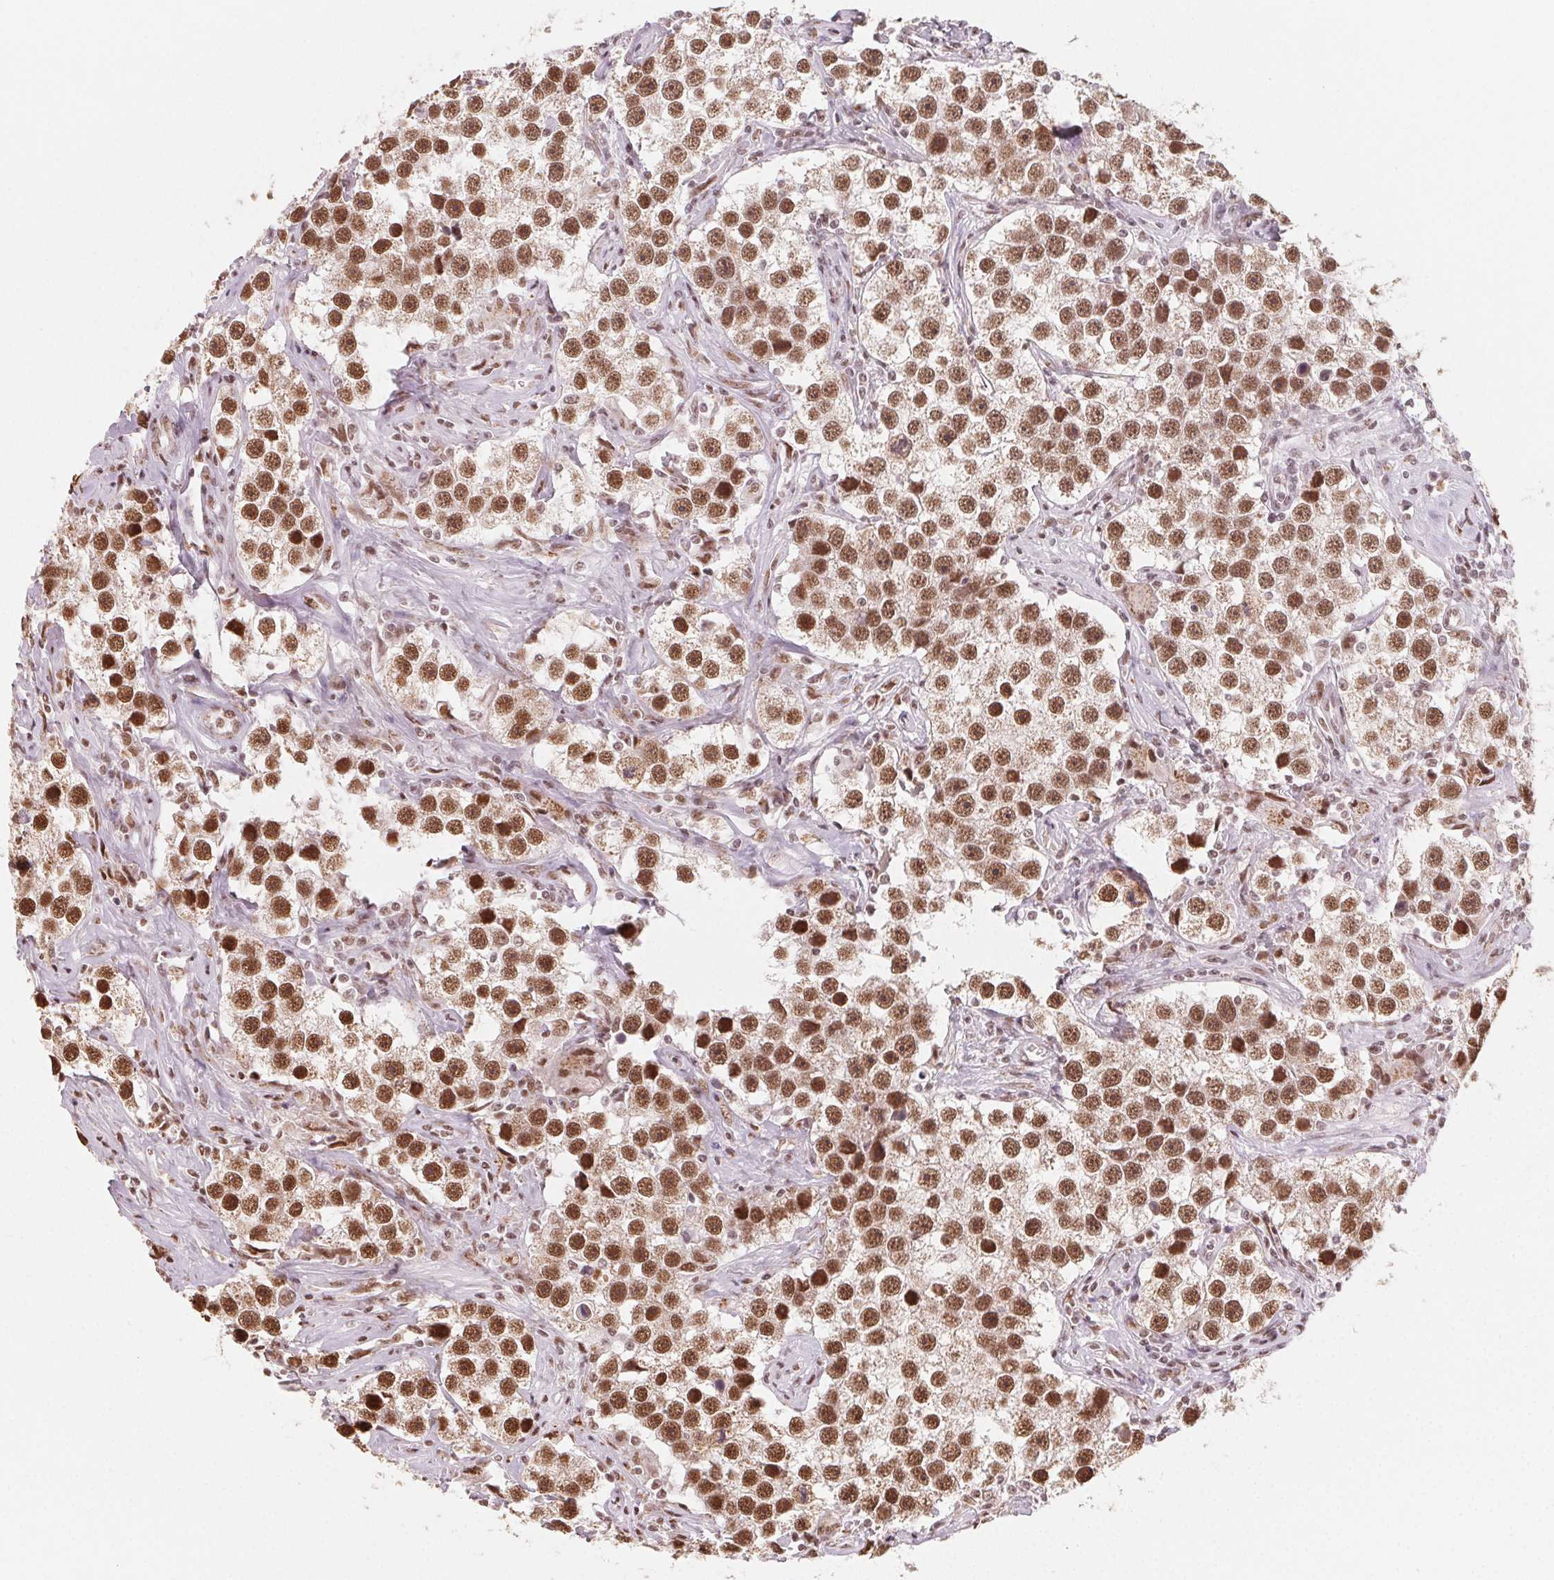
{"staining": {"intensity": "moderate", "quantity": ">75%", "location": "nuclear"}, "tissue": "testis cancer", "cell_type": "Tumor cells", "image_type": "cancer", "snomed": [{"axis": "morphology", "description": "Seminoma, NOS"}, {"axis": "topography", "description": "Testis"}], "caption": "Testis seminoma tissue reveals moderate nuclear expression in approximately >75% of tumor cells, visualized by immunohistochemistry.", "gene": "TOPORS", "patient": {"sex": "male", "age": 49}}